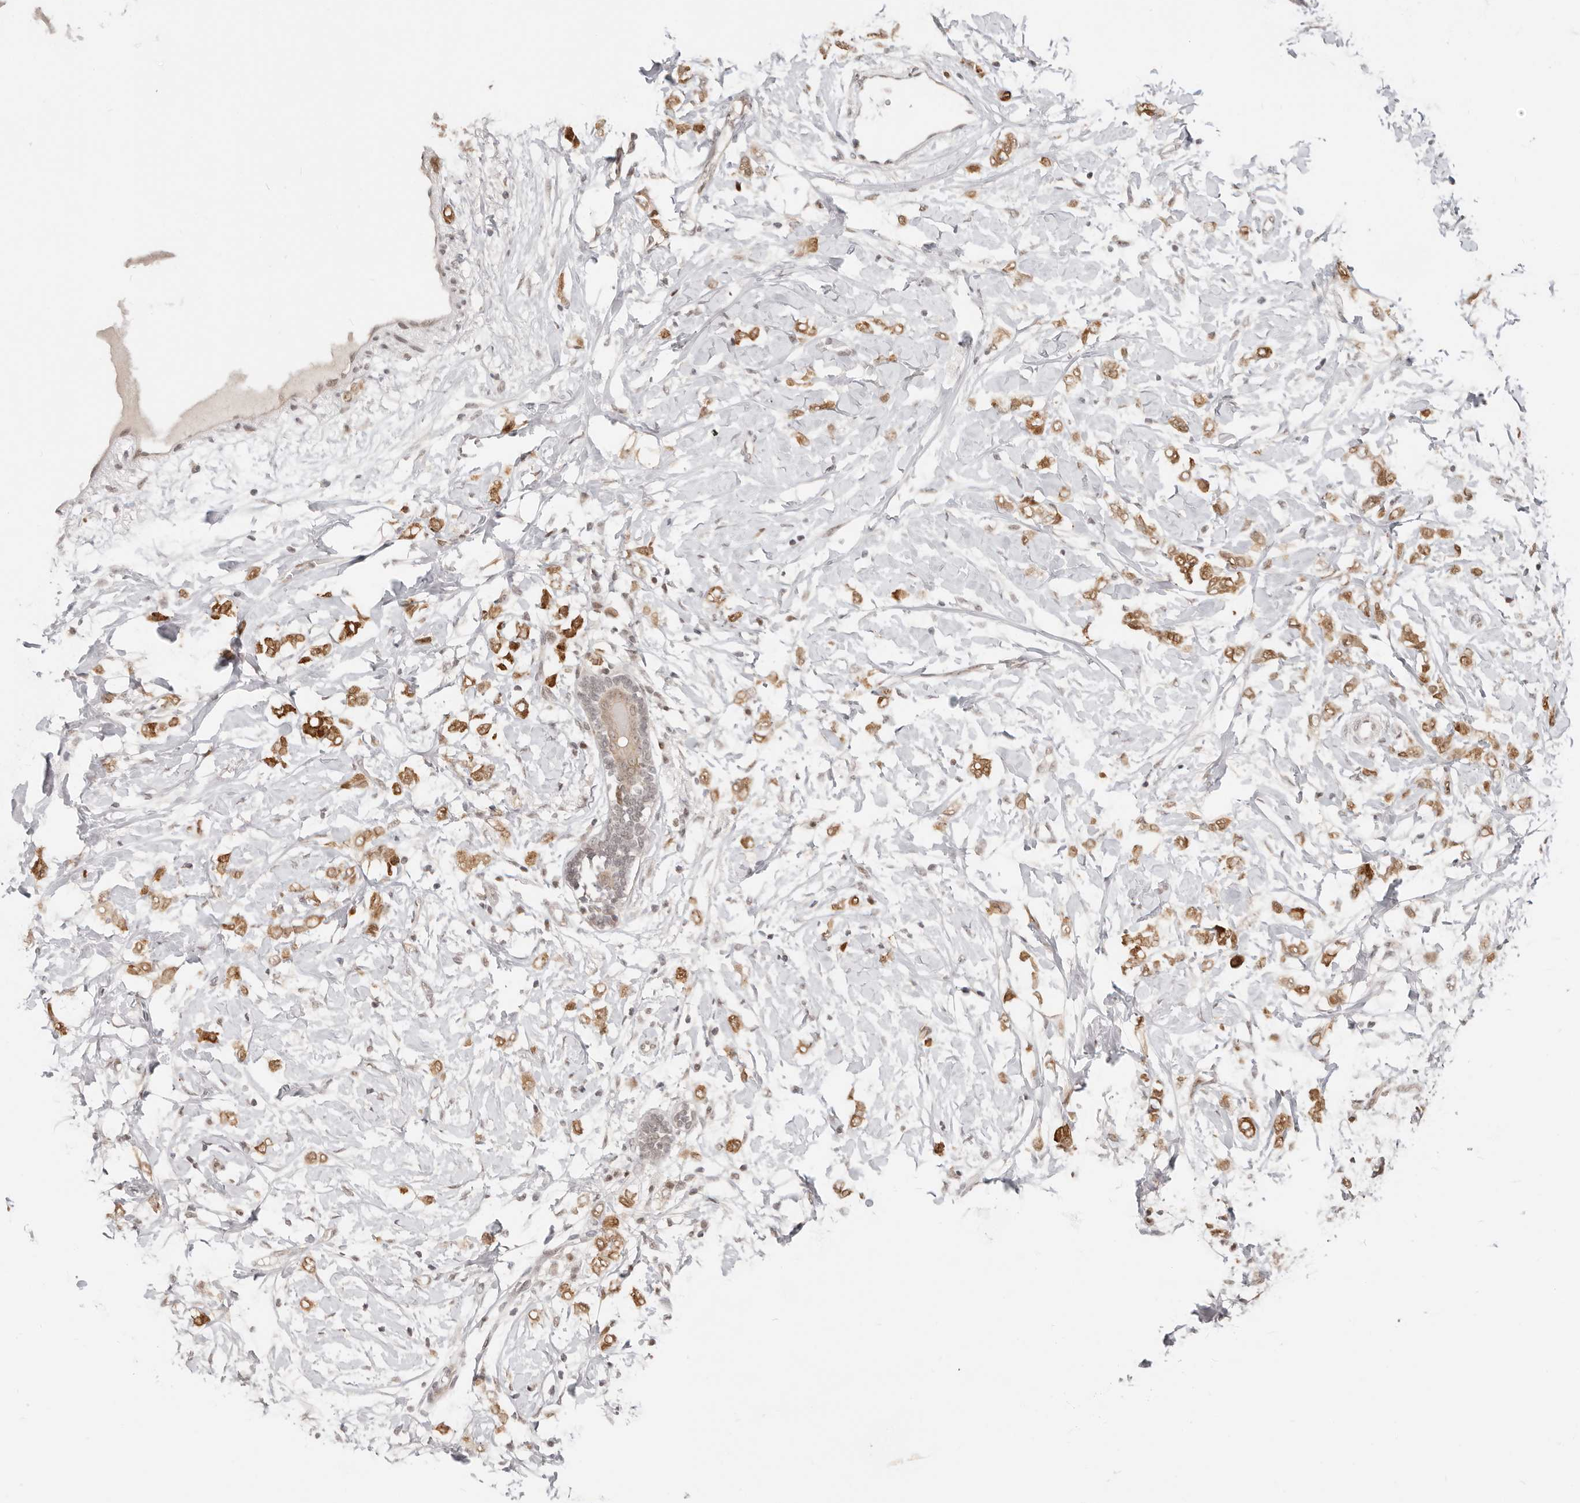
{"staining": {"intensity": "moderate", "quantity": ">75%", "location": "cytoplasmic/membranous,nuclear"}, "tissue": "breast cancer", "cell_type": "Tumor cells", "image_type": "cancer", "snomed": [{"axis": "morphology", "description": "Normal tissue, NOS"}, {"axis": "morphology", "description": "Lobular carcinoma"}, {"axis": "topography", "description": "Breast"}], "caption": "The micrograph demonstrates staining of breast cancer, revealing moderate cytoplasmic/membranous and nuclear protein staining (brown color) within tumor cells. The staining is performed using DAB brown chromogen to label protein expression. The nuclei are counter-stained blue using hematoxylin.", "gene": "RFC2", "patient": {"sex": "female", "age": 47}}